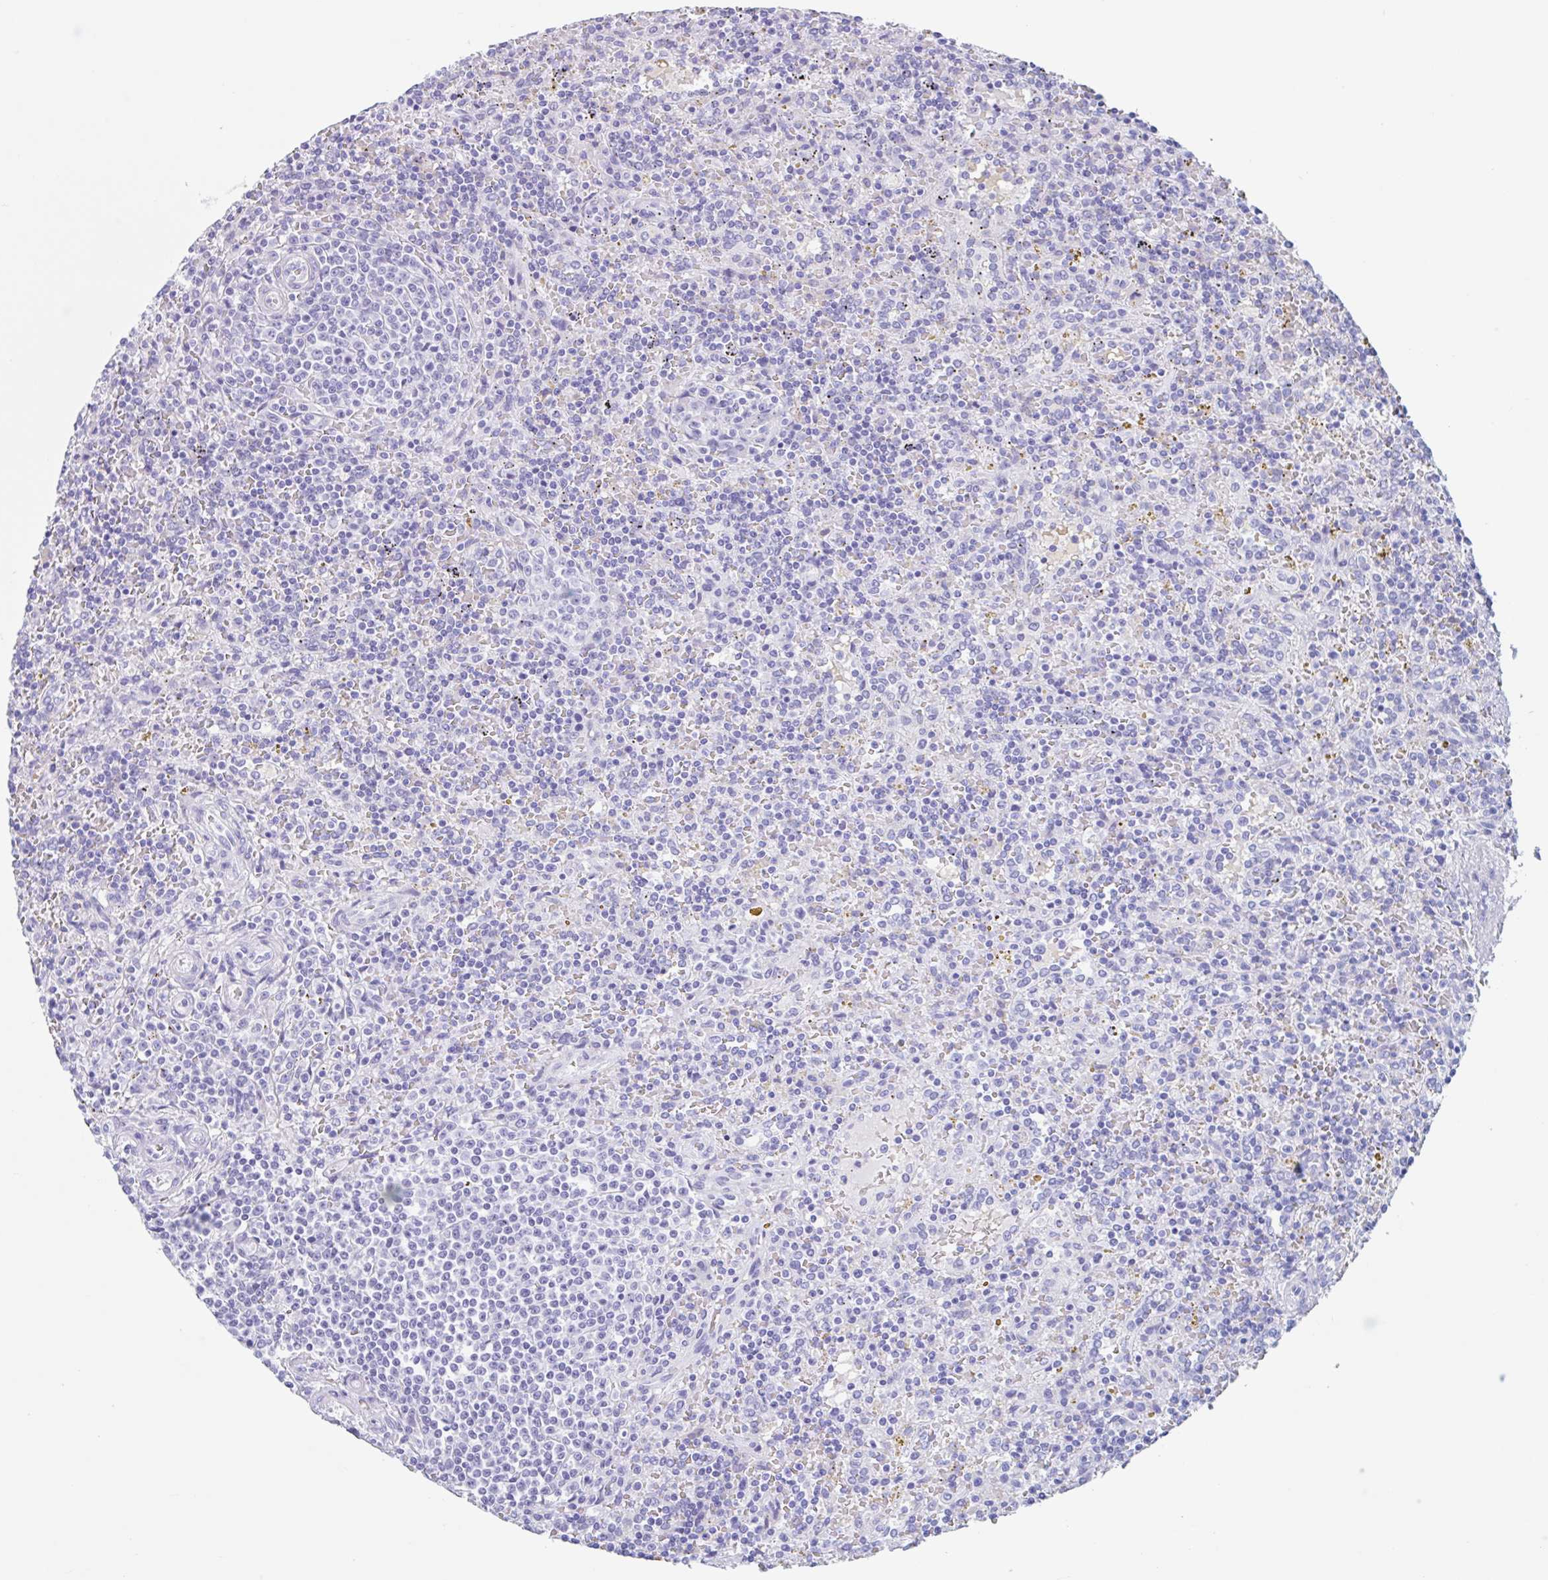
{"staining": {"intensity": "negative", "quantity": "none", "location": "none"}, "tissue": "lymphoma", "cell_type": "Tumor cells", "image_type": "cancer", "snomed": [{"axis": "morphology", "description": "Malignant lymphoma, non-Hodgkin's type, Low grade"}, {"axis": "topography", "description": "Spleen"}], "caption": "A high-resolution histopathology image shows immunohistochemistry staining of lymphoma, which shows no significant staining in tumor cells. Brightfield microscopy of IHC stained with DAB (brown) and hematoxylin (blue), captured at high magnification.", "gene": "CPTP", "patient": {"sex": "male", "age": 67}}